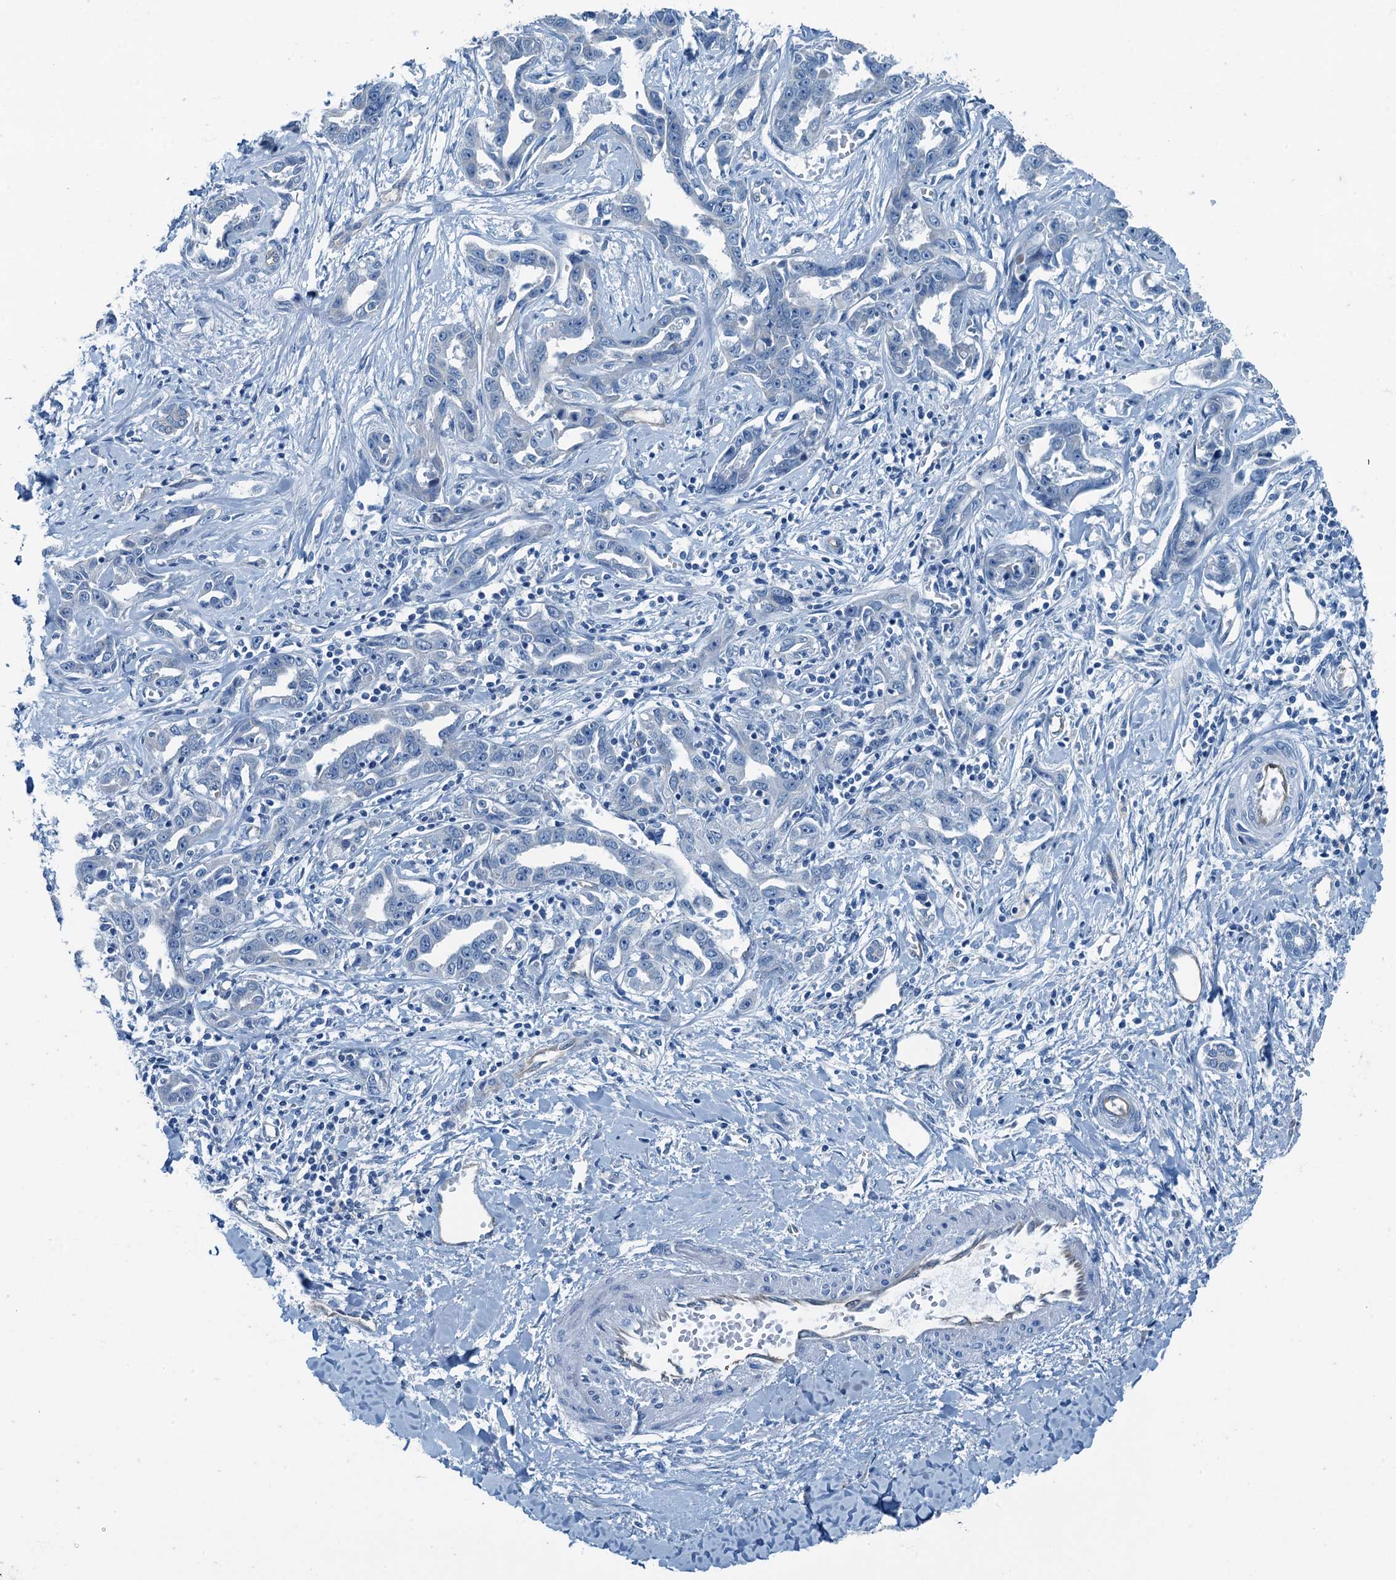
{"staining": {"intensity": "negative", "quantity": "none", "location": "none"}, "tissue": "liver cancer", "cell_type": "Tumor cells", "image_type": "cancer", "snomed": [{"axis": "morphology", "description": "Cholangiocarcinoma"}, {"axis": "topography", "description": "Liver"}], "caption": "IHC histopathology image of neoplastic tissue: human liver cancer stained with DAB reveals no significant protein staining in tumor cells.", "gene": "GFOD2", "patient": {"sex": "male", "age": 59}}